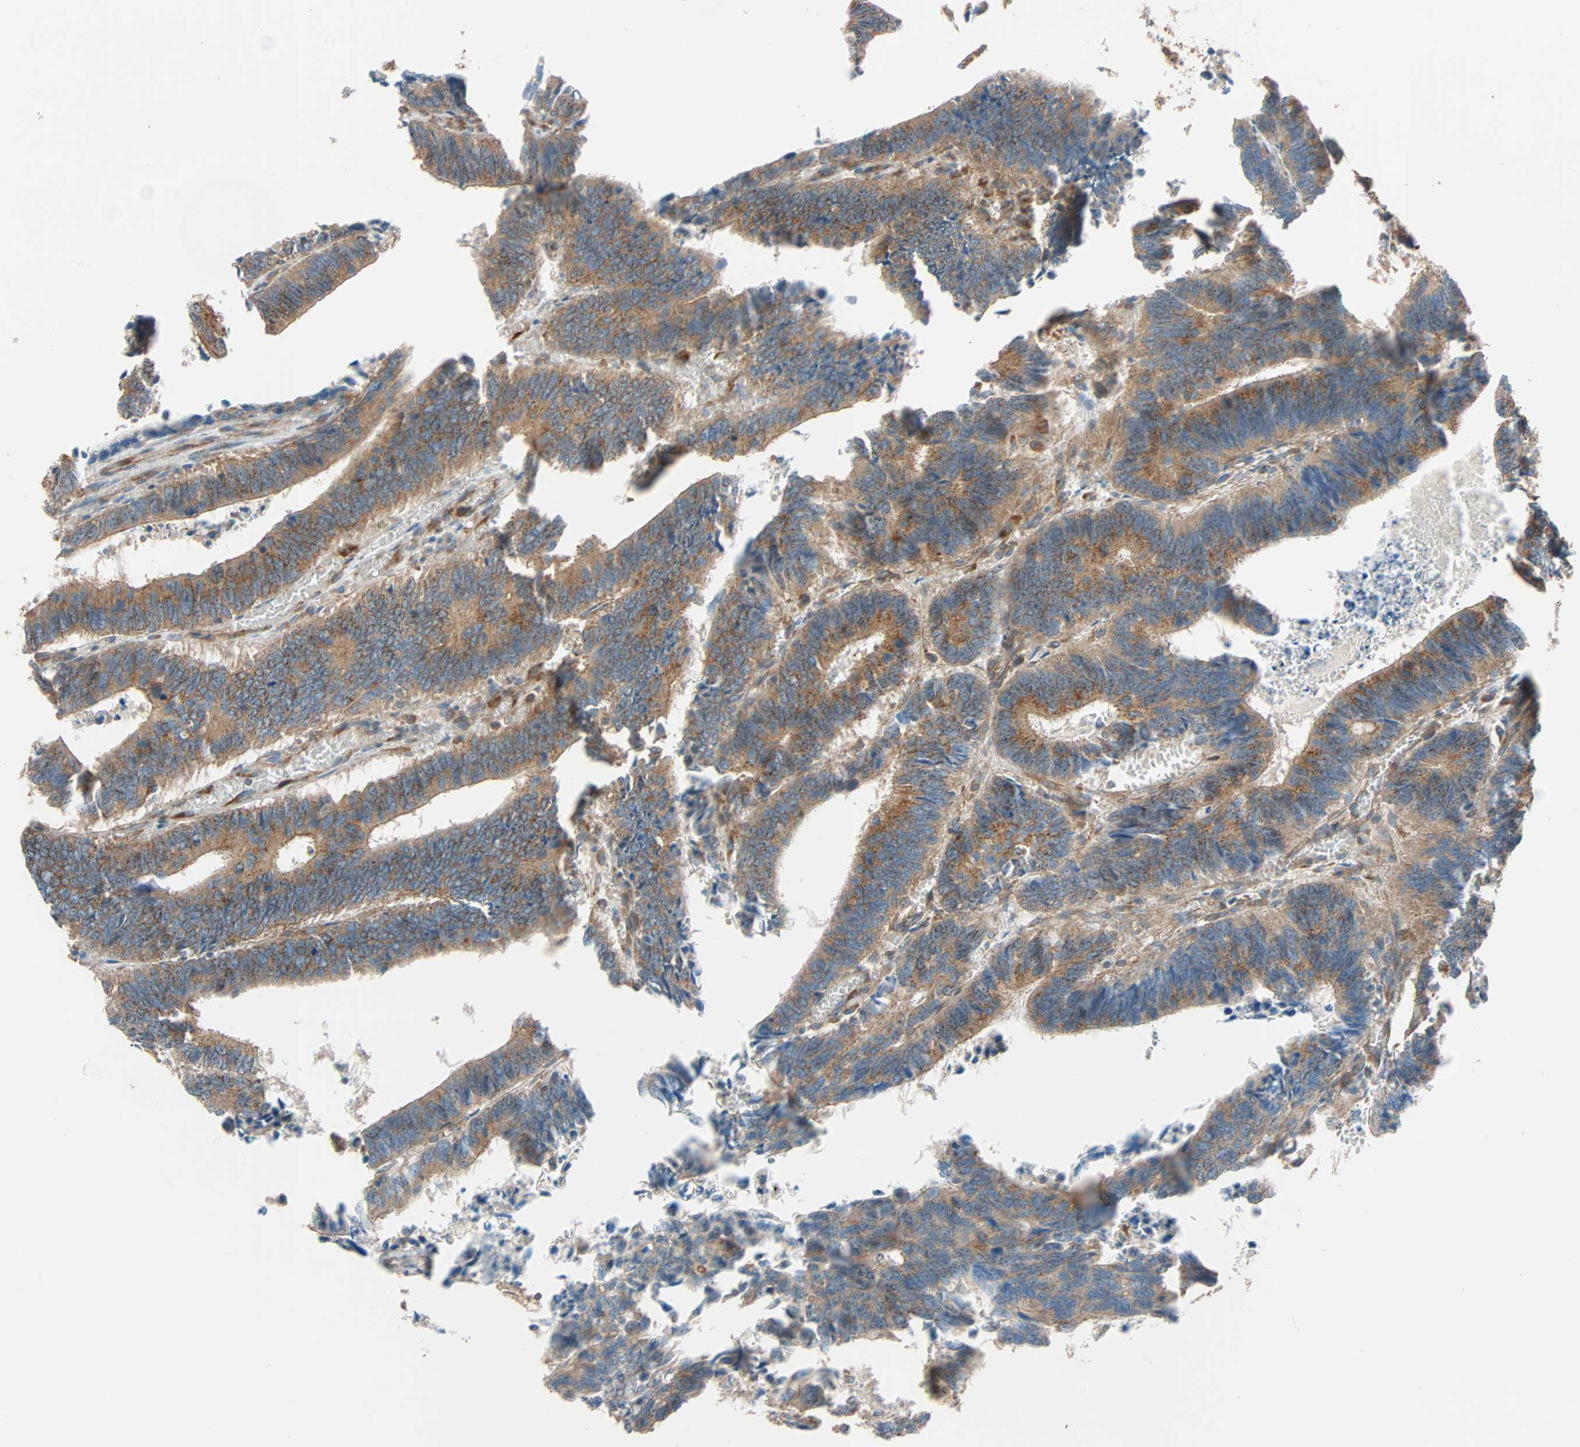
{"staining": {"intensity": "moderate", "quantity": ">75%", "location": "cytoplasmic/membranous"}, "tissue": "colorectal cancer", "cell_type": "Tumor cells", "image_type": "cancer", "snomed": [{"axis": "morphology", "description": "Adenocarcinoma, NOS"}, {"axis": "topography", "description": "Colon"}], "caption": "The micrograph reveals staining of adenocarcinoma (colorectal), revealing moderate cytoplasmic/membranous protein positivity (brown color) within tumor cells.", "gene": "PHYH", "patient": {"sex": "male", "age": 72}}